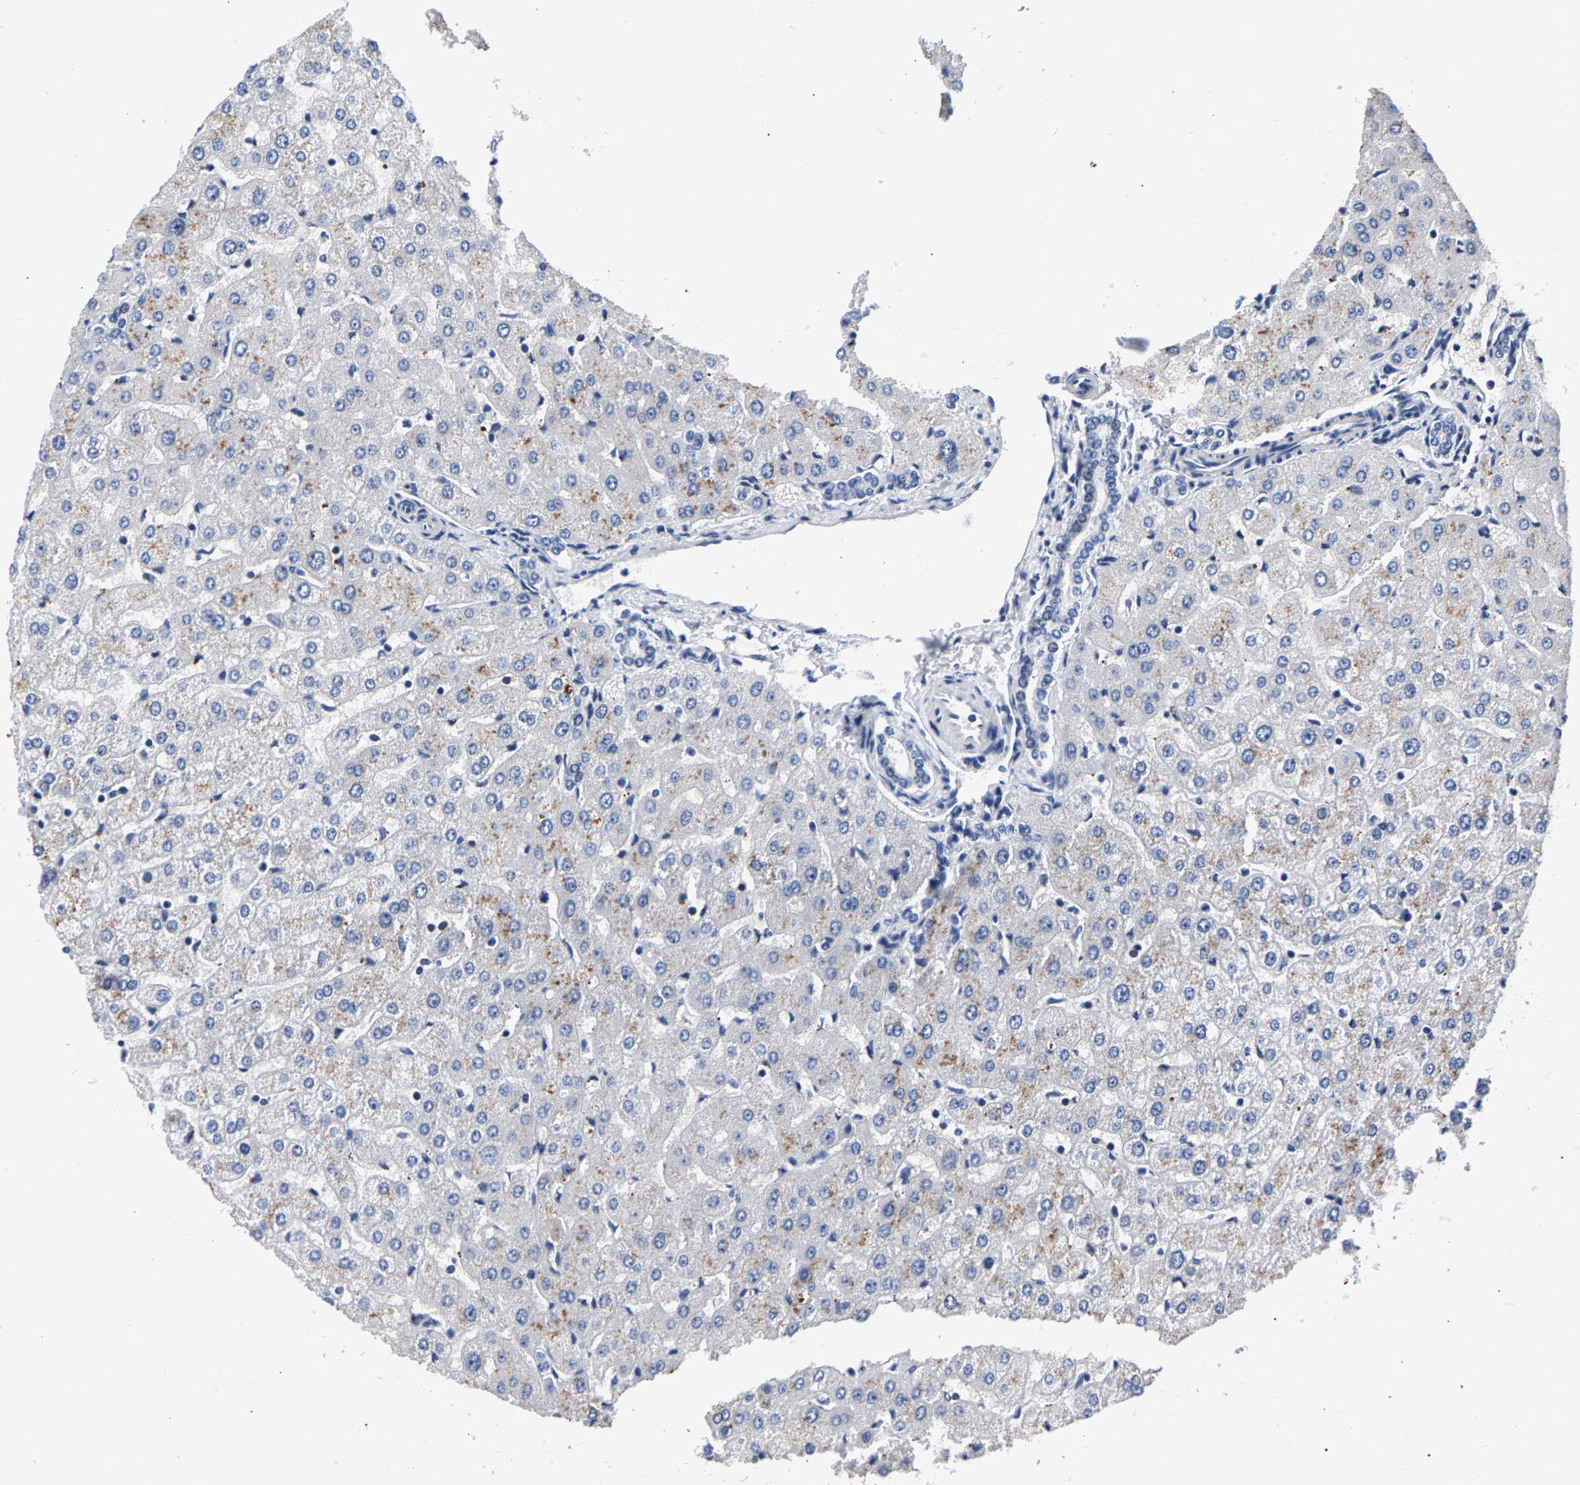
{"staining": {"intensity": "negative", "quantity": "none", "location": "none"}, "tissue": "liver", "cell_type": "Cholangiocytes", "image_type": "normal", "snomed": [{"axis": "morphology", "description": "Normal tissue, NOS"}, {"axis": "morphology", "description": "Fibrosis, NOS"}, {"axis": "topography", "description": "Liver"}], "caption": "This is an immunohistochemistry photomicrograph of benign human liver. There is no staining in cholangiocytes.", "gene": "P2RY4", "patient": {"sex": "female", "age": 29}}